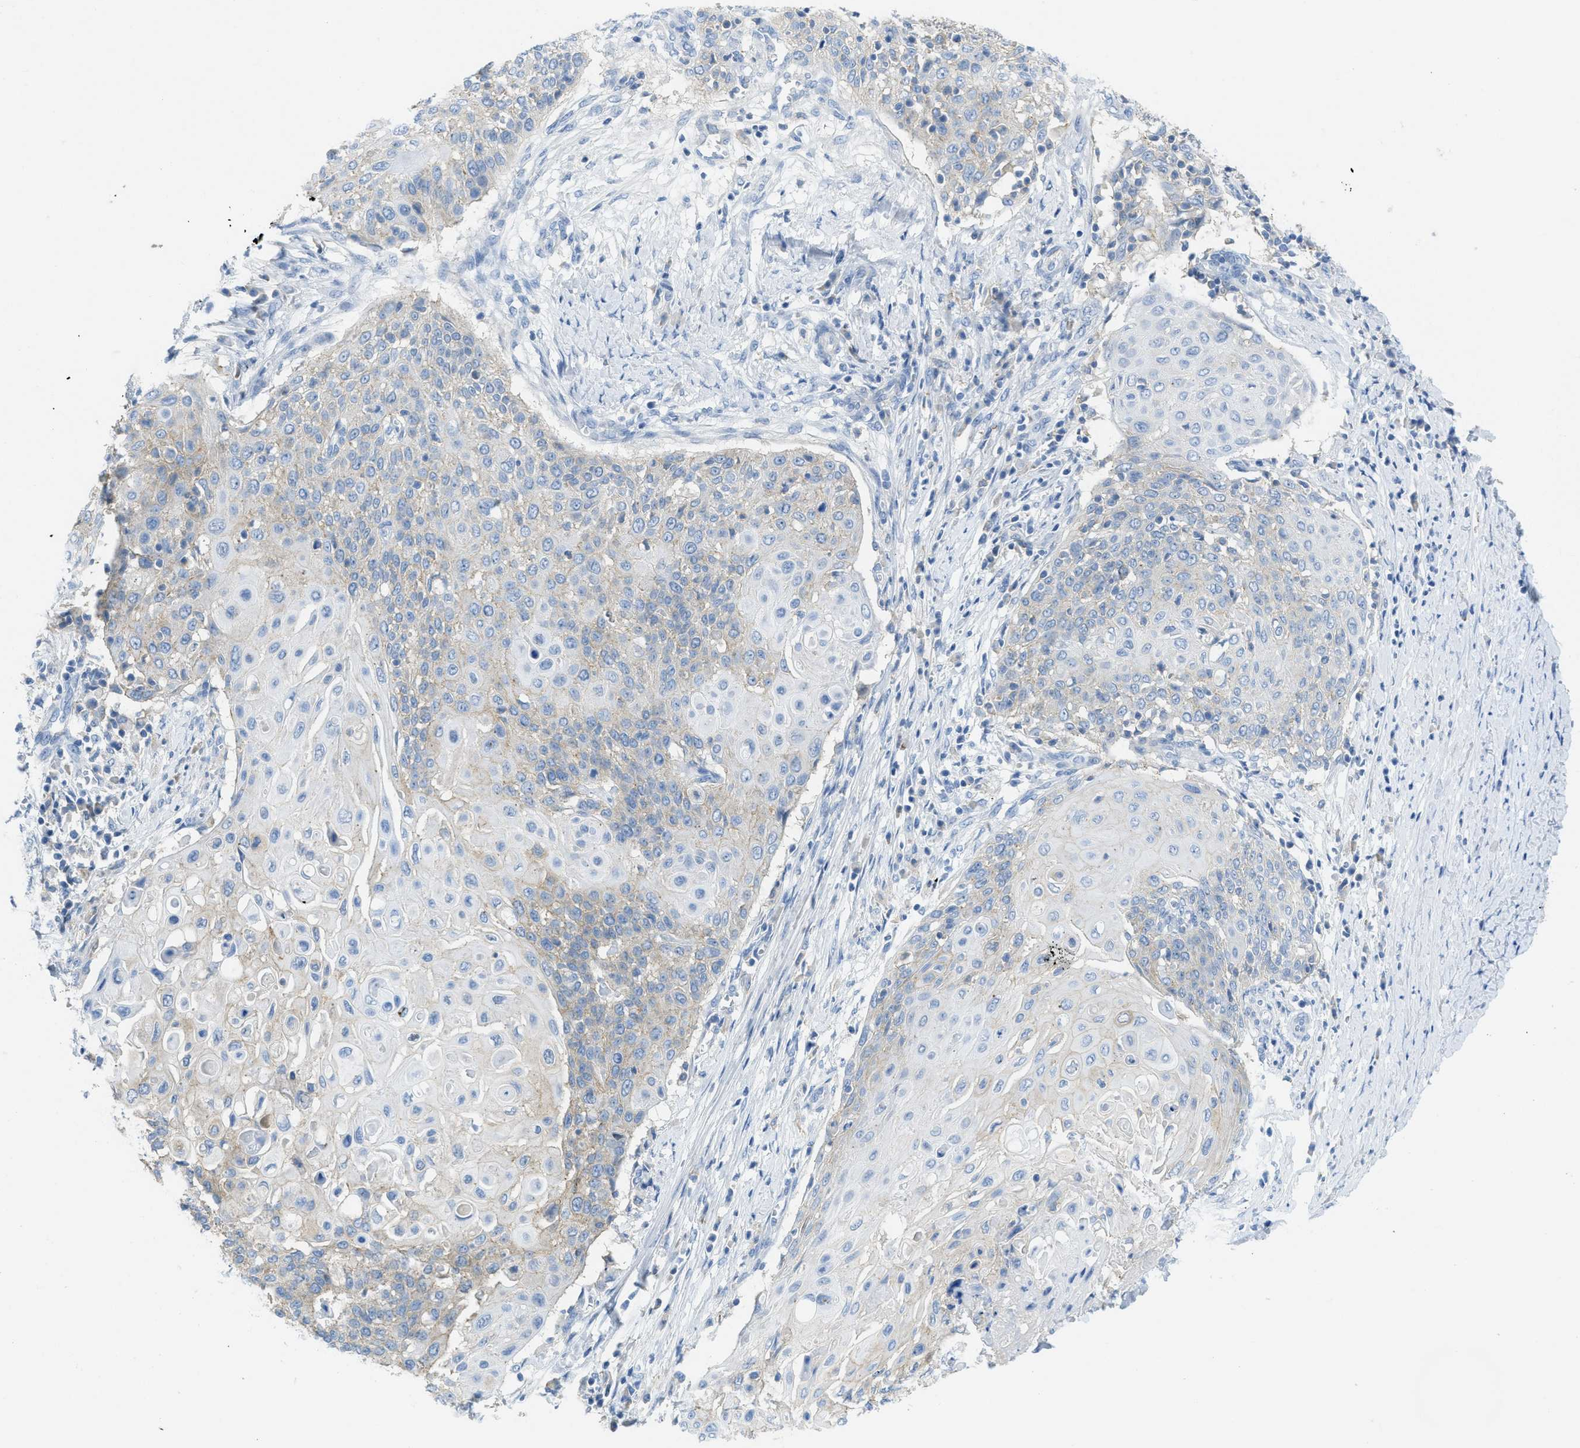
{"staining": {"intensity": "weak", "quantity": "<25%", "location": "cytoplasmic/membranous"}, "tissue": "cervical cancer", "cell_type": "Tumor cells", "image_type": "cancer", "snomed": [{"axis": "morphology", "description": "Squamous cell carcinoma, NOS"}, {"axis": "topography", "description": "Cervix"}], "caption": "The histopathology image exhibits no staining of tumor cells in cervical cancer.", "gene": "CNNM4", "patient": {"sex": "female", "age": 39}}